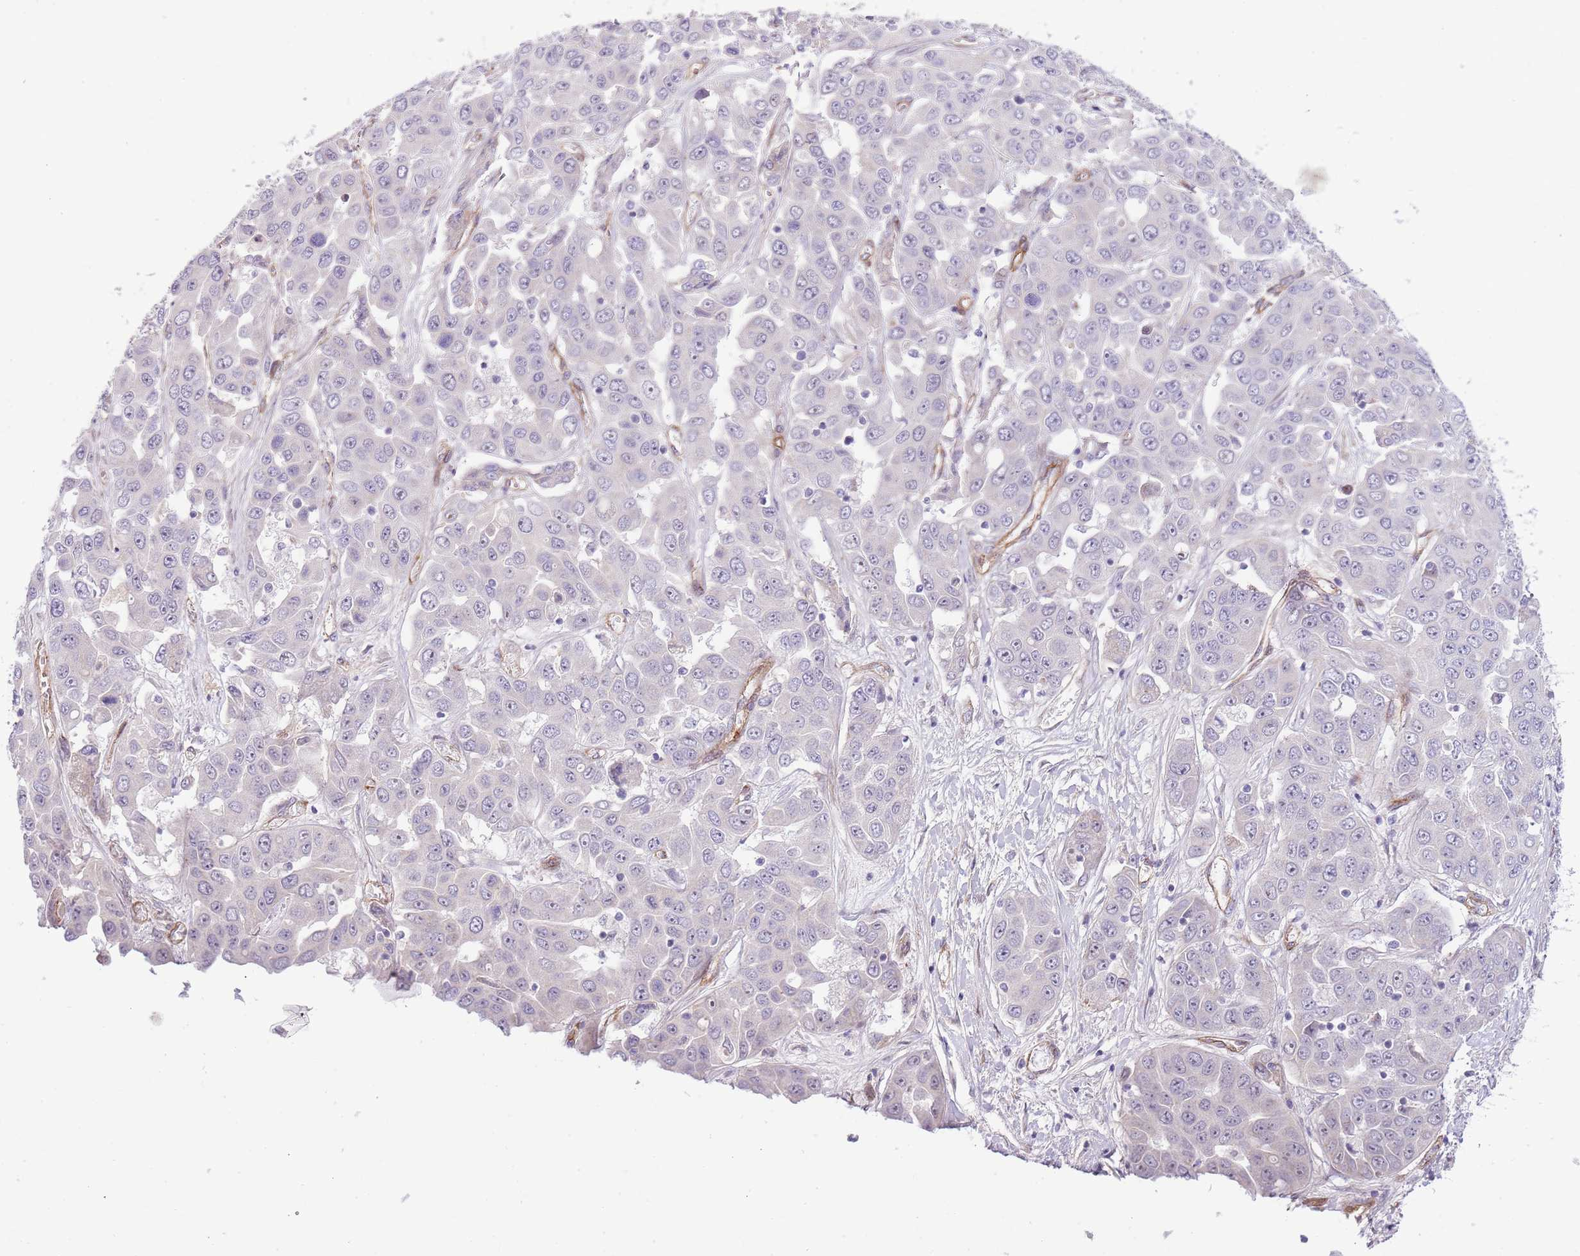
{"staining": {"intensity": "negative", "quantity": "none", "location": "none"}, "tissue": "liver cancer", "cell_type": "Tumor cells", "image_type": "cancer", "snomed": [{"axis": "morphology", "description": "Cholangiocarcinoma"}, {"axis": "topography", "description": "Liver"}], "caption": "DAB (3,3'-diaminobenzidine) immunohistochemical staining of cholangiocarcinoma (liver) demonstrates no significant staining in tumor cells.", "gene": "NEK3", "patient": {"sex": "female", "age": 52}}